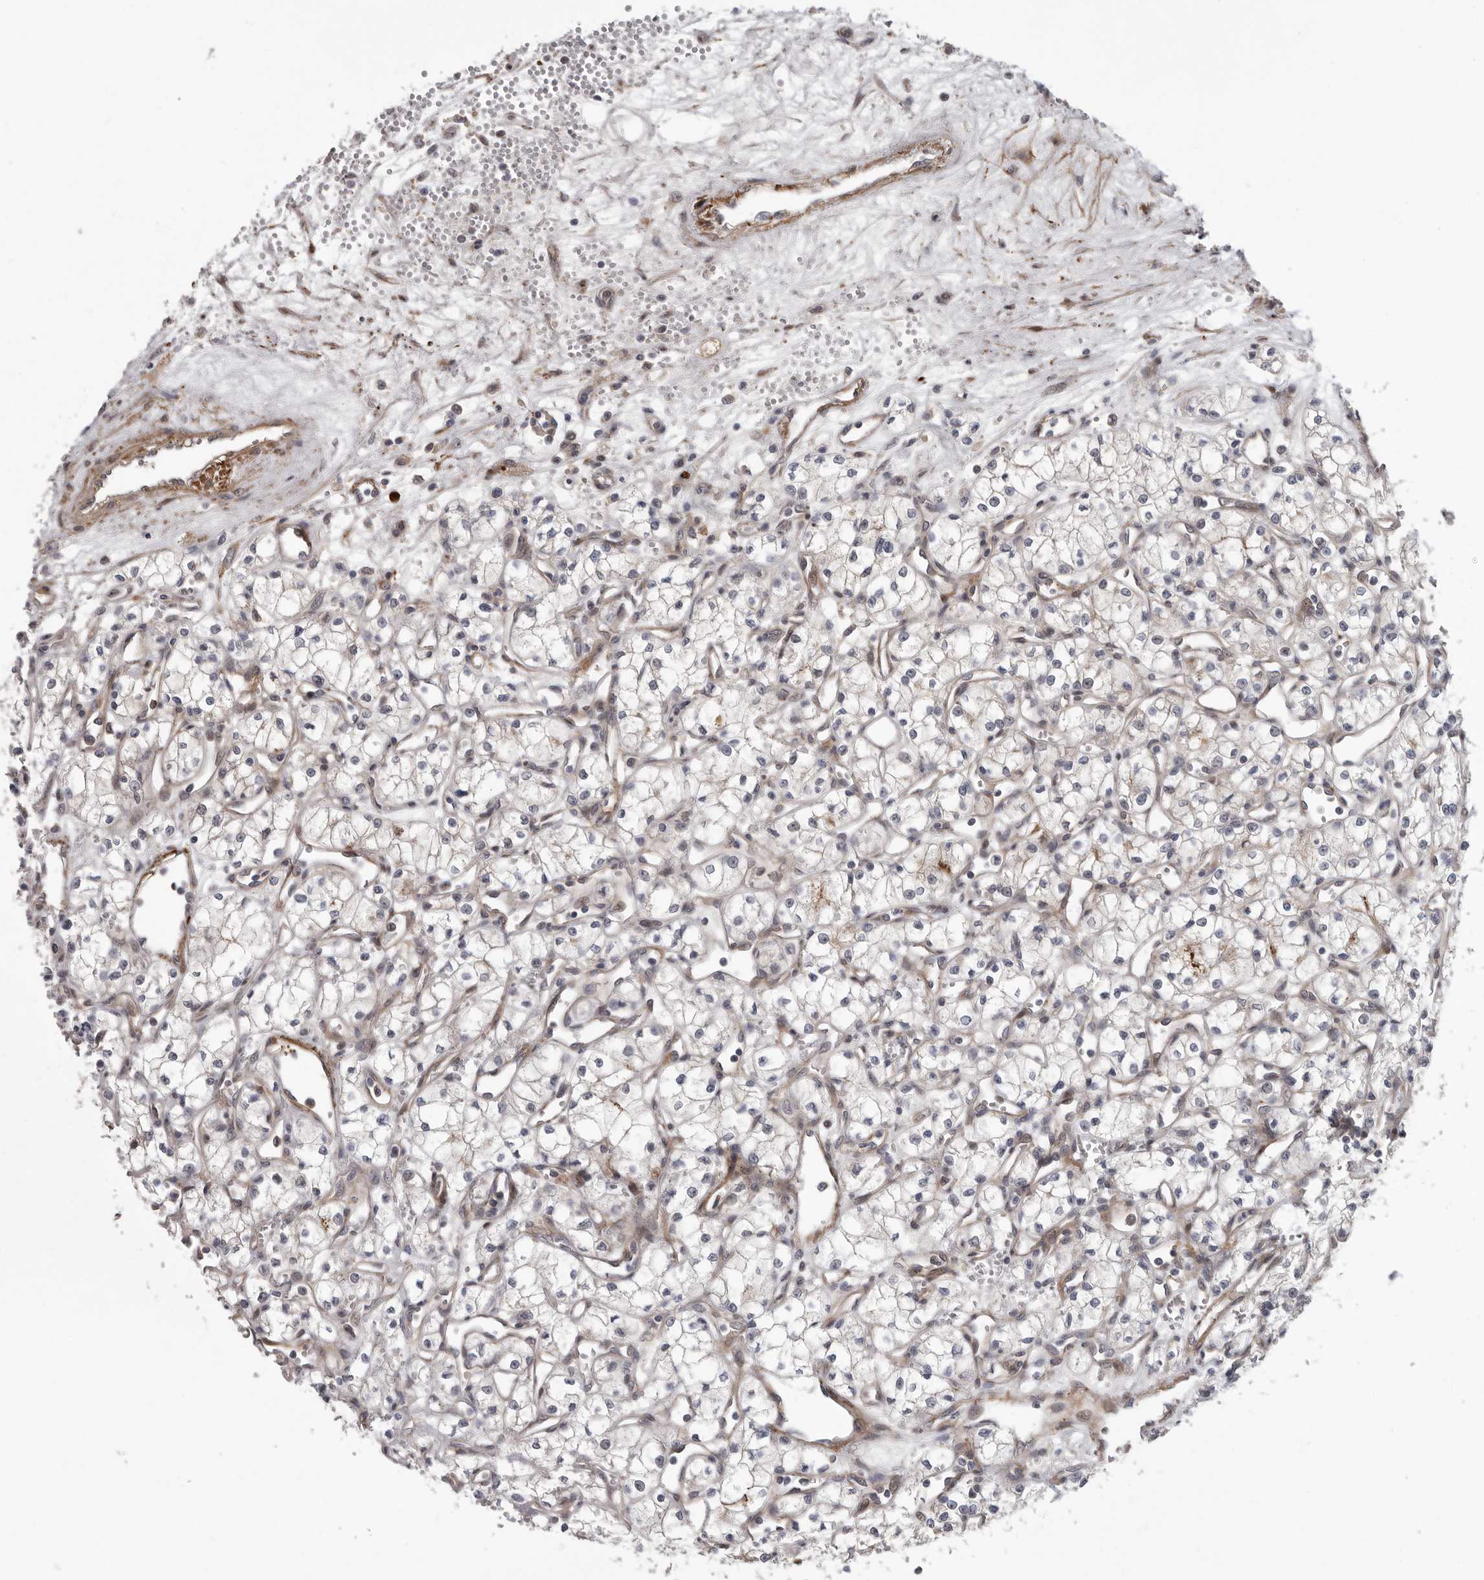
{"staining": {"intensity": "negative", "quantity": "none", "location": "none"}, "tissue": "renal cancer", "cell_type": "Tumor cells", "image_type": "cancer", "snomed": [{"axis": "morphology", "description": "Adenocarcinoma, NOS"}, {"axis": "topography", "description": "Kidney"}], "caption": "The micrograph demonstrates no staining of tumor cells in adenocarcinoma (renal).", "gene": "ATXN3L", "patient": {"sex": "male", "age": 59}}